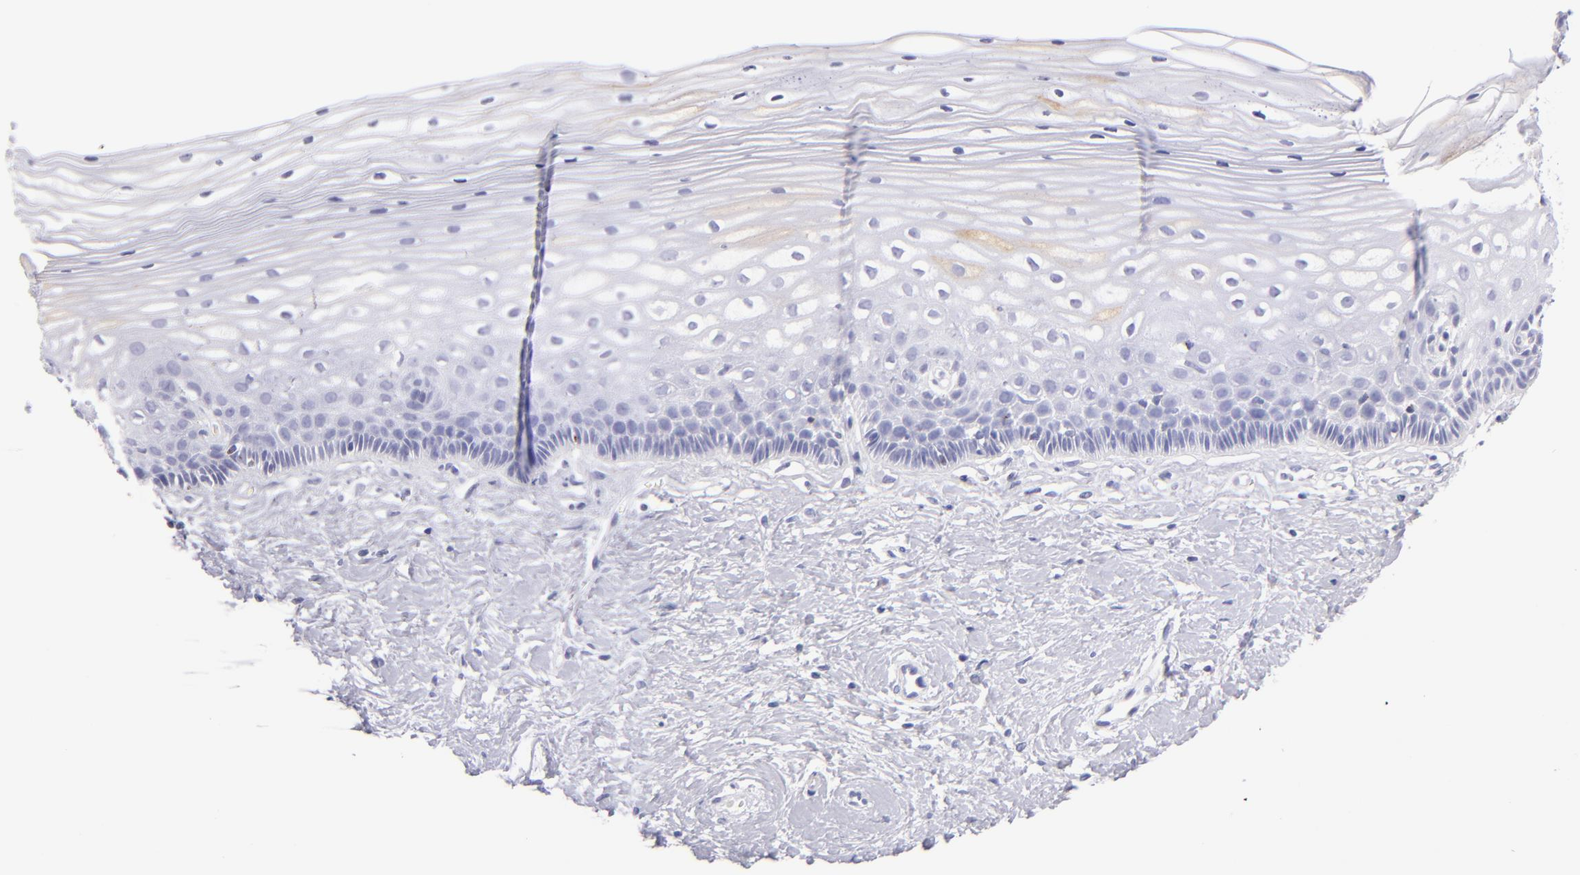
{"staining": {"intensity": "negative", "quantity": "none", "location": "none"}, "tissue": "cervix", "cell_type": "Glandular cells", "image_type": "normal", "snomed": [{"axis": "morphology", "description": "Normal tissue, NOS"}, {"axis": "topography", "description": "Cervix"}], "caption": "A high-resolution micrograph shows immunohistochemistry staining of unremarkable cervix, which exhibits no significant positivity in glandular cells.", "gene": "PRF1", "patient": {"sex": "female", "age": 40}}